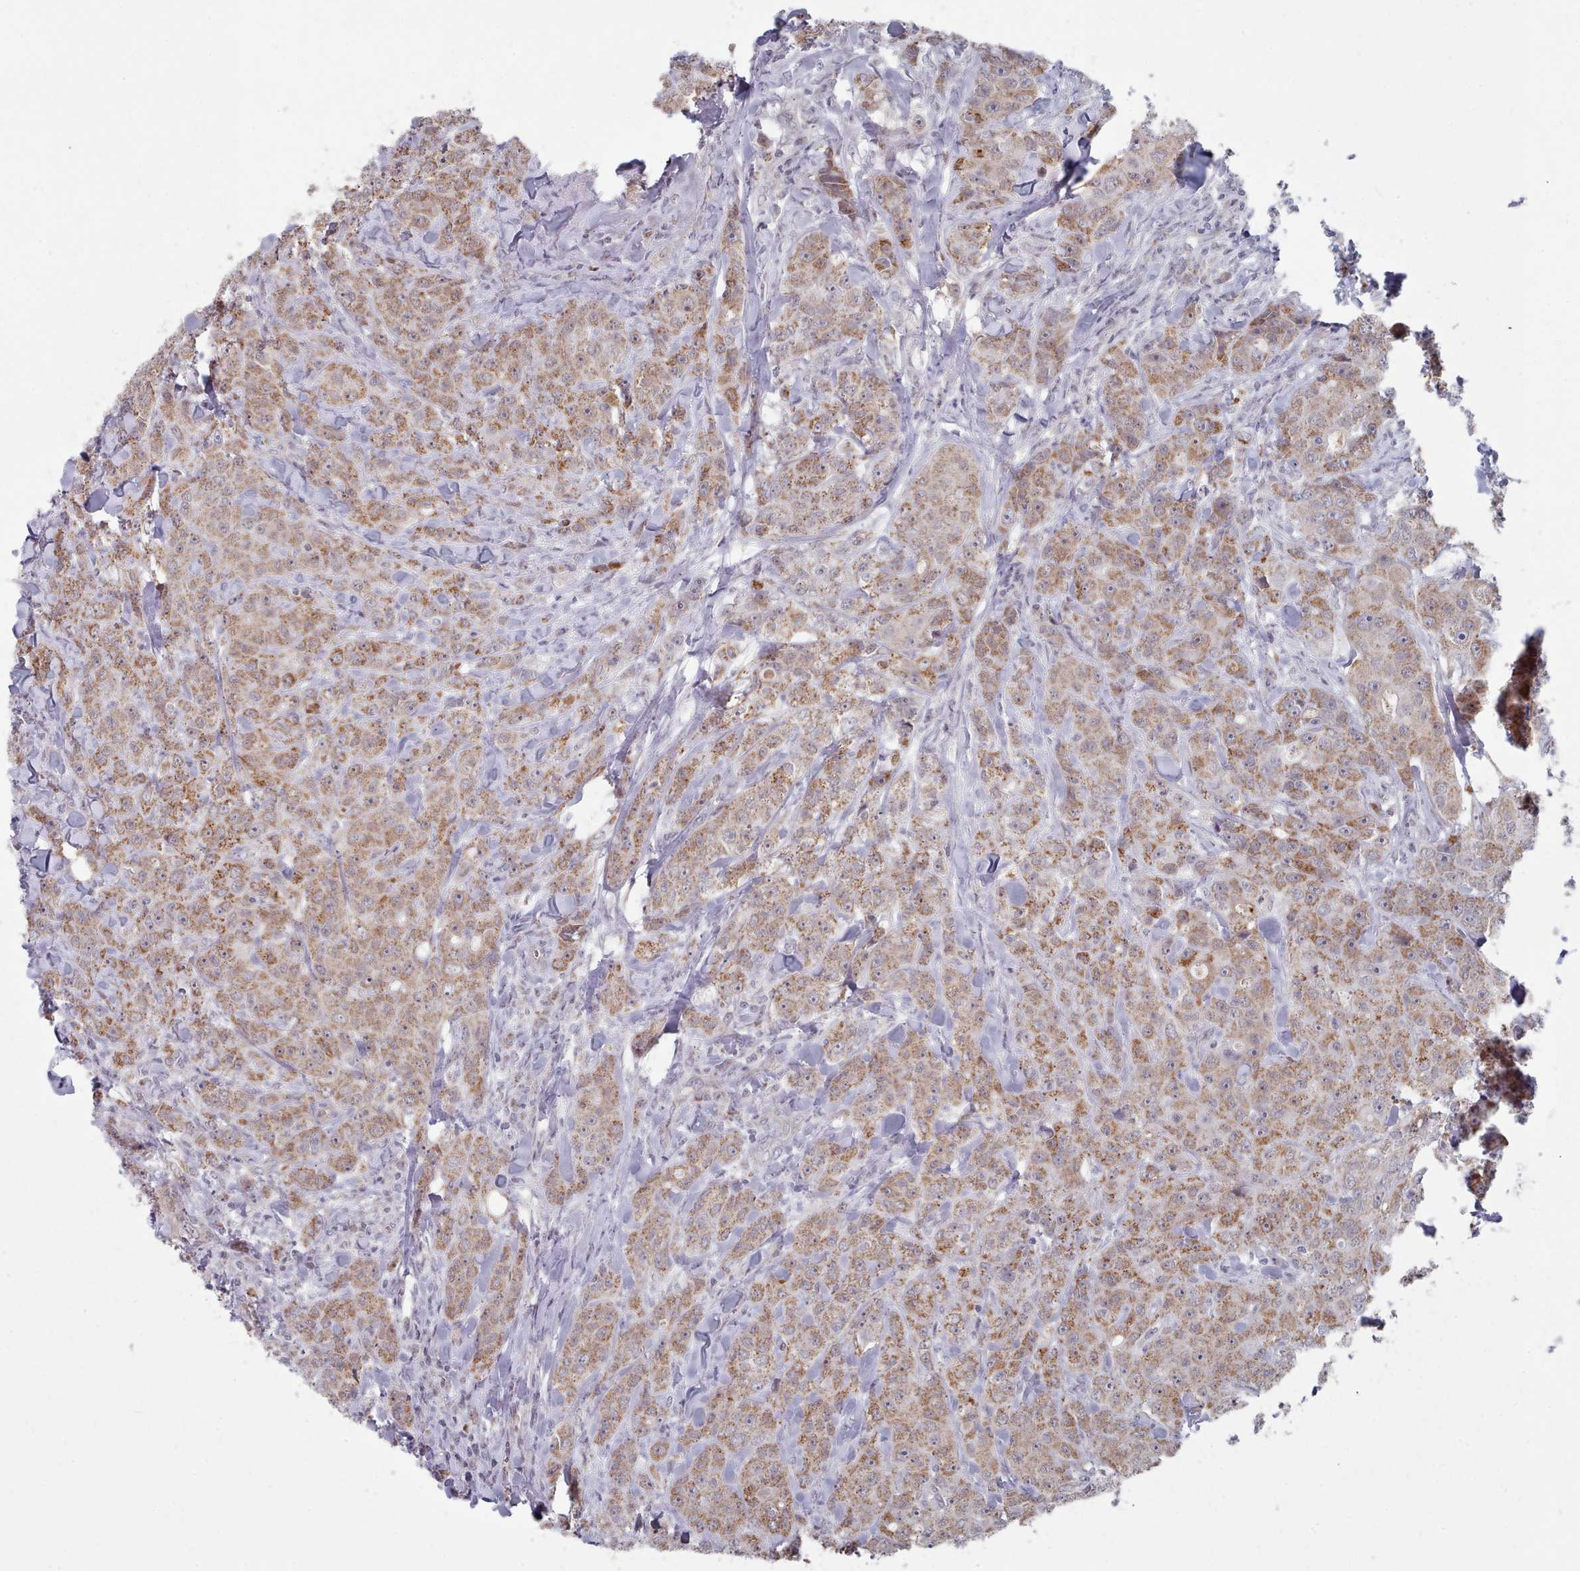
{"staining": {"intensity": "moderate", "quantity": ">75%", "location": "cytoplasmic/membranous"}, "tissue": "breast cancer", "cell_type": "Tumor cells", "image_type": "cancer", "snomed": [{"axis": "morphology", "description": "Duct carcinoma"}, {"axis": "topography", "description": "Breast"}], "caption": "The micrograph demonstrates staining of breast cancer, revealing moderate cytoplasmic/membranous protein staining (brown color) within tumor cells. (DAB IHC, brown staining for protein, blue staining for nuclei).", "gene": "TRARG1", "patient": {"sex": "female", "age": 43}}